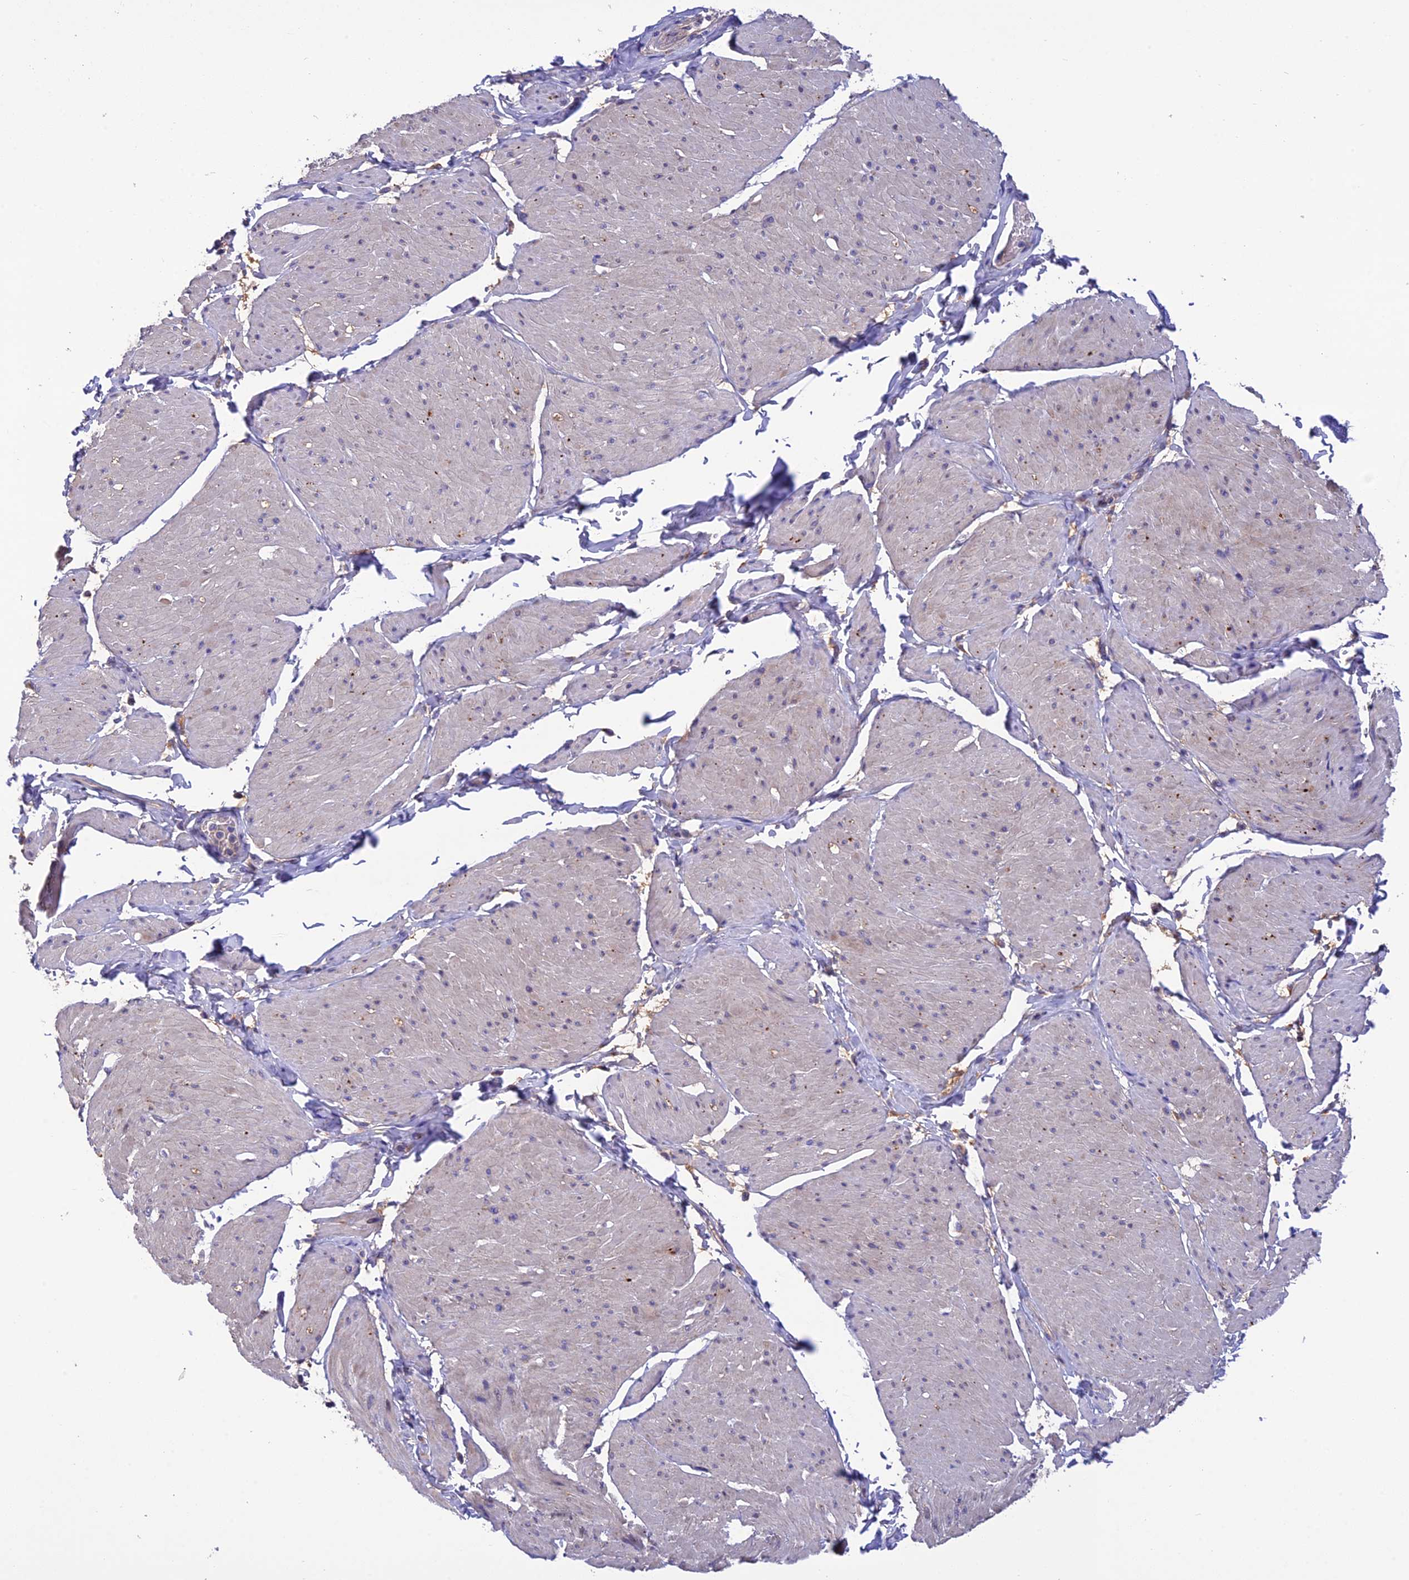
{"staining": {"intensity": "negative", "quantity": "none", "location": "none"}, "tissue": "smooth muscle", "cell_type": "Smooth muscle cells", "image_type": "normal", "snomed": [{"axis": "morphology", "description": "Urothelial carcinoma, High grade"}, {"axis": "topography", "description": "Urinary bladder"}], "caption": "The histopathology image exhibits no staining of smooth muscle cells in unremarkable smooth muscle. (Stains: DAB immunohistochemistry (IHC) with hematoxylin counter stain, Microscopy: brightfield microscopy at high magnification).", "gene": "PZP", "patient": {"sex": "male", "age": 46}}